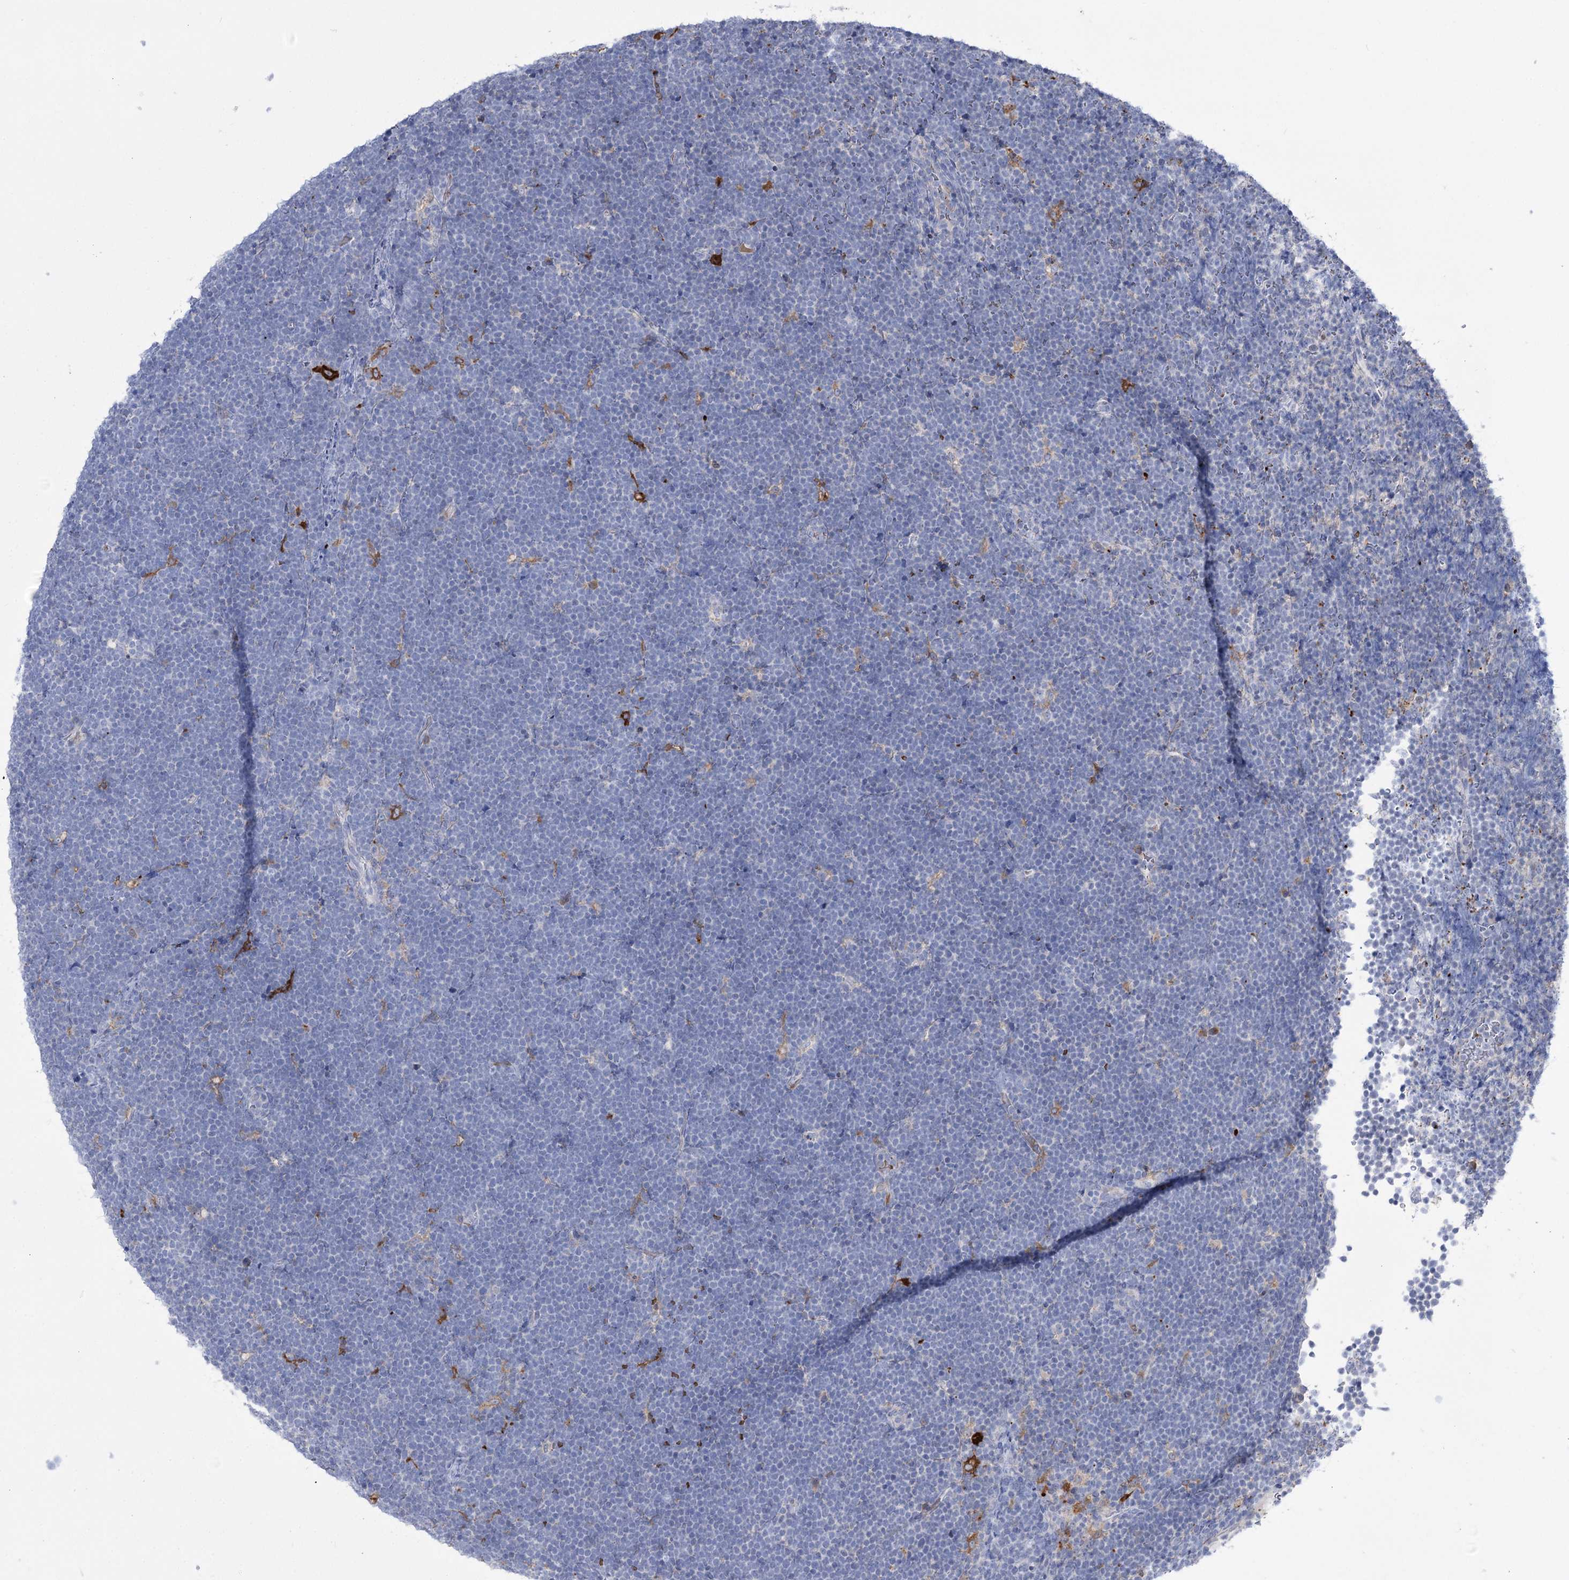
{"staining": {"intensity": "negative", "quantity": "none", "location": "none"}, "tissue": "lymphoma", "cell_type": "Tumor cells", "image_type": "cancer", "snomed": [{"axis": "morphology", "description": "Malignant lymphoma, non-Hodgkin's type, High grade"}, {"axis": "topography", "description": "Lymph node"}], "caption": "High magnification brightfield microscopy of high-grade malignant lymphoma, non-Hodgkin's type stained with DAB (3,3'-diaminobenzidine) (brown) and counterstained with hematoxylin (blue): tumor cells show no significant staining.", "gene": "ZNF622", "patient": {"sex": "male", "age": 13}}